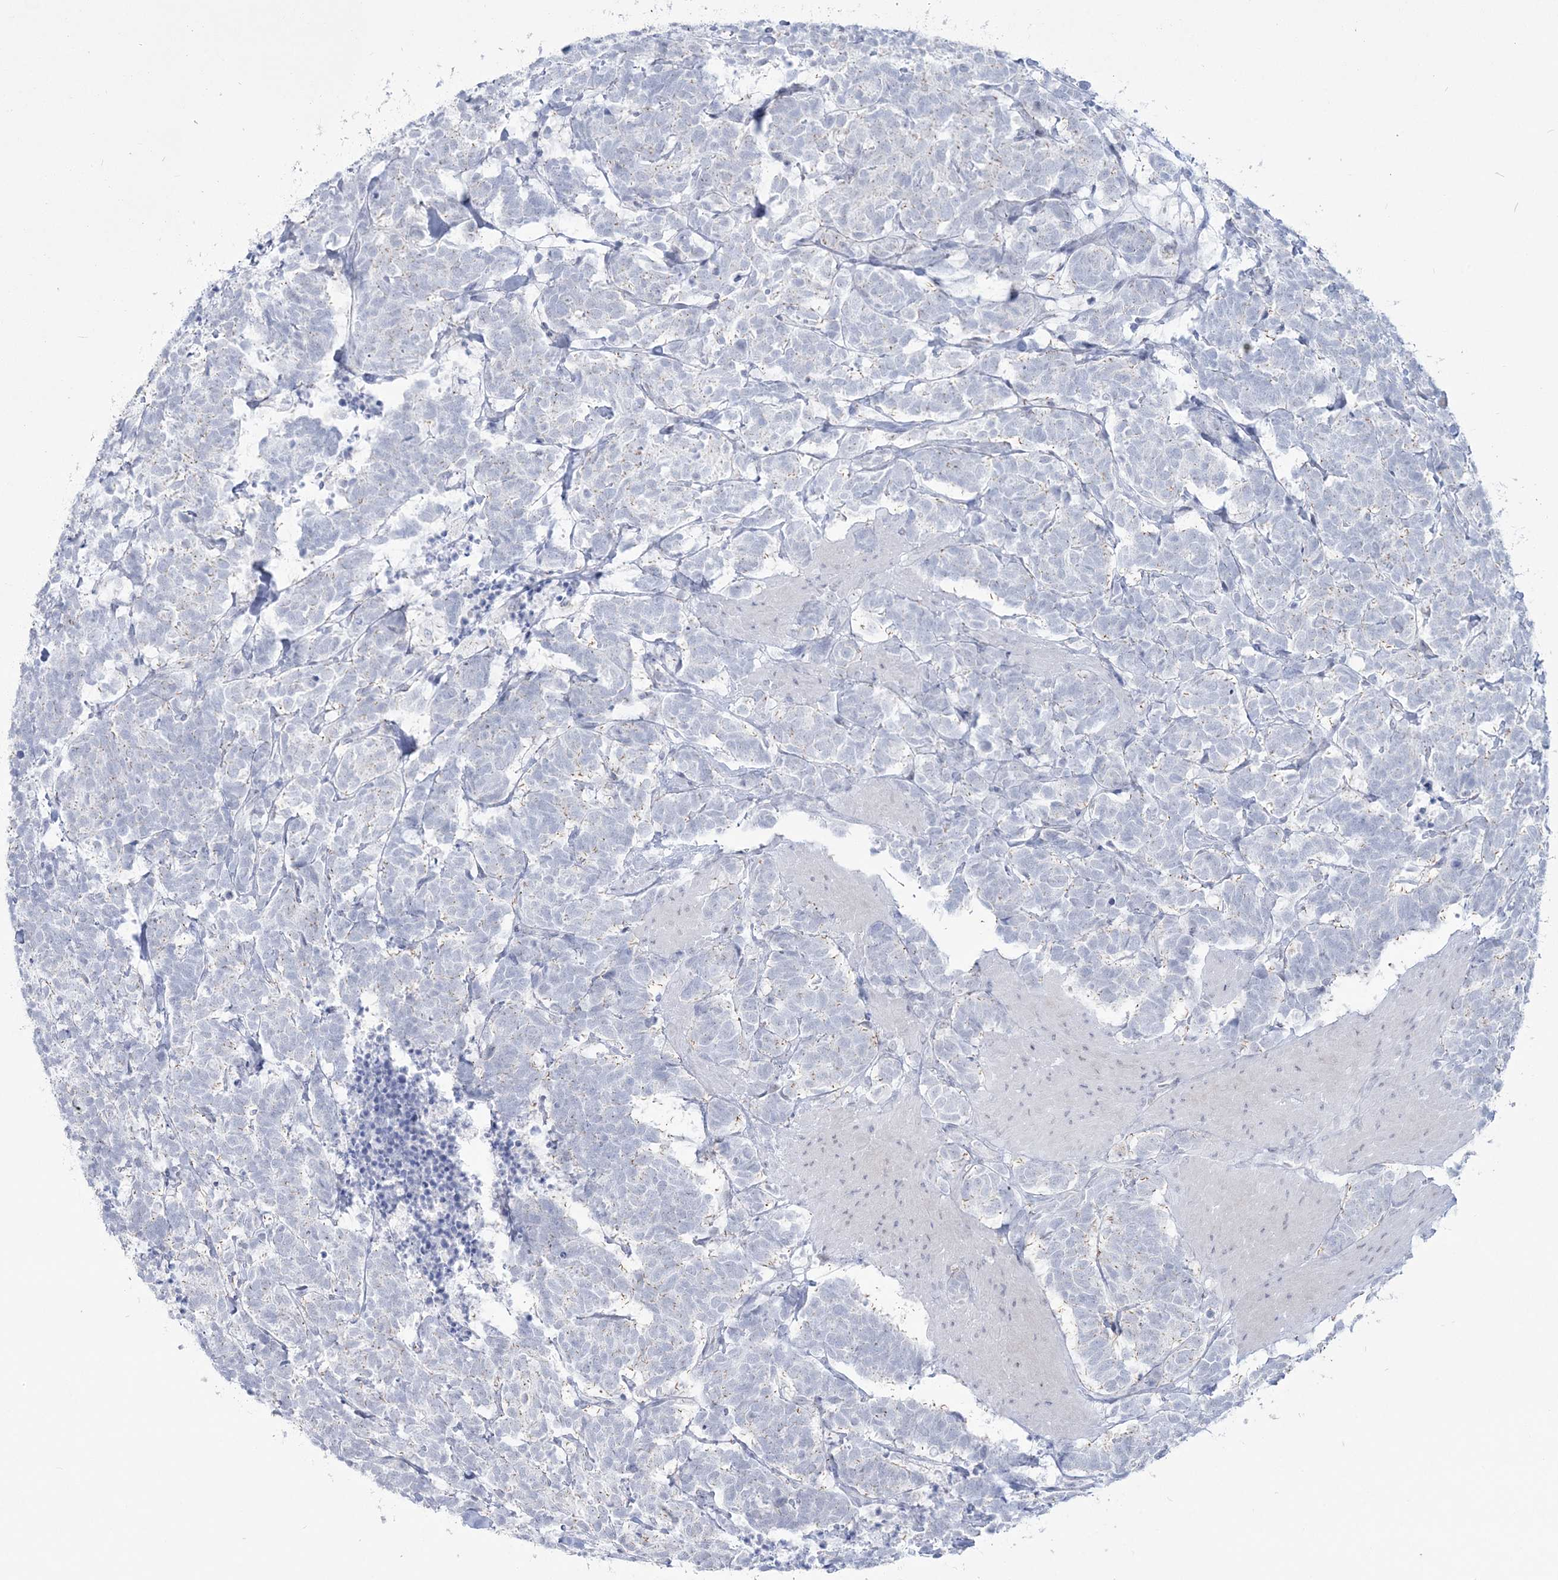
{"staining": {"intensity": "negative", "quantity": "none", "location": "none"}, "tissue": "carcinoid", "cell_type": "Tumor cells", "image_type": "cancer", "snomed": [{"axis": "morphology", "description": "Carcinoma, NOS"}, {"axis": "morphology", "description": "Carcinoid, malignant, NOS"}, {"axis": "topography", "description": "Urinary bladder"}], "caption": "Histopathology image shows no protein positivity in tumor cells of malignant carcinoid tissue. (Immunohistochemistry (ihc), brightfield microscopy, high magnification).", "gene": "ZNF843", "patient": {"sex": "male", "age": 57}}